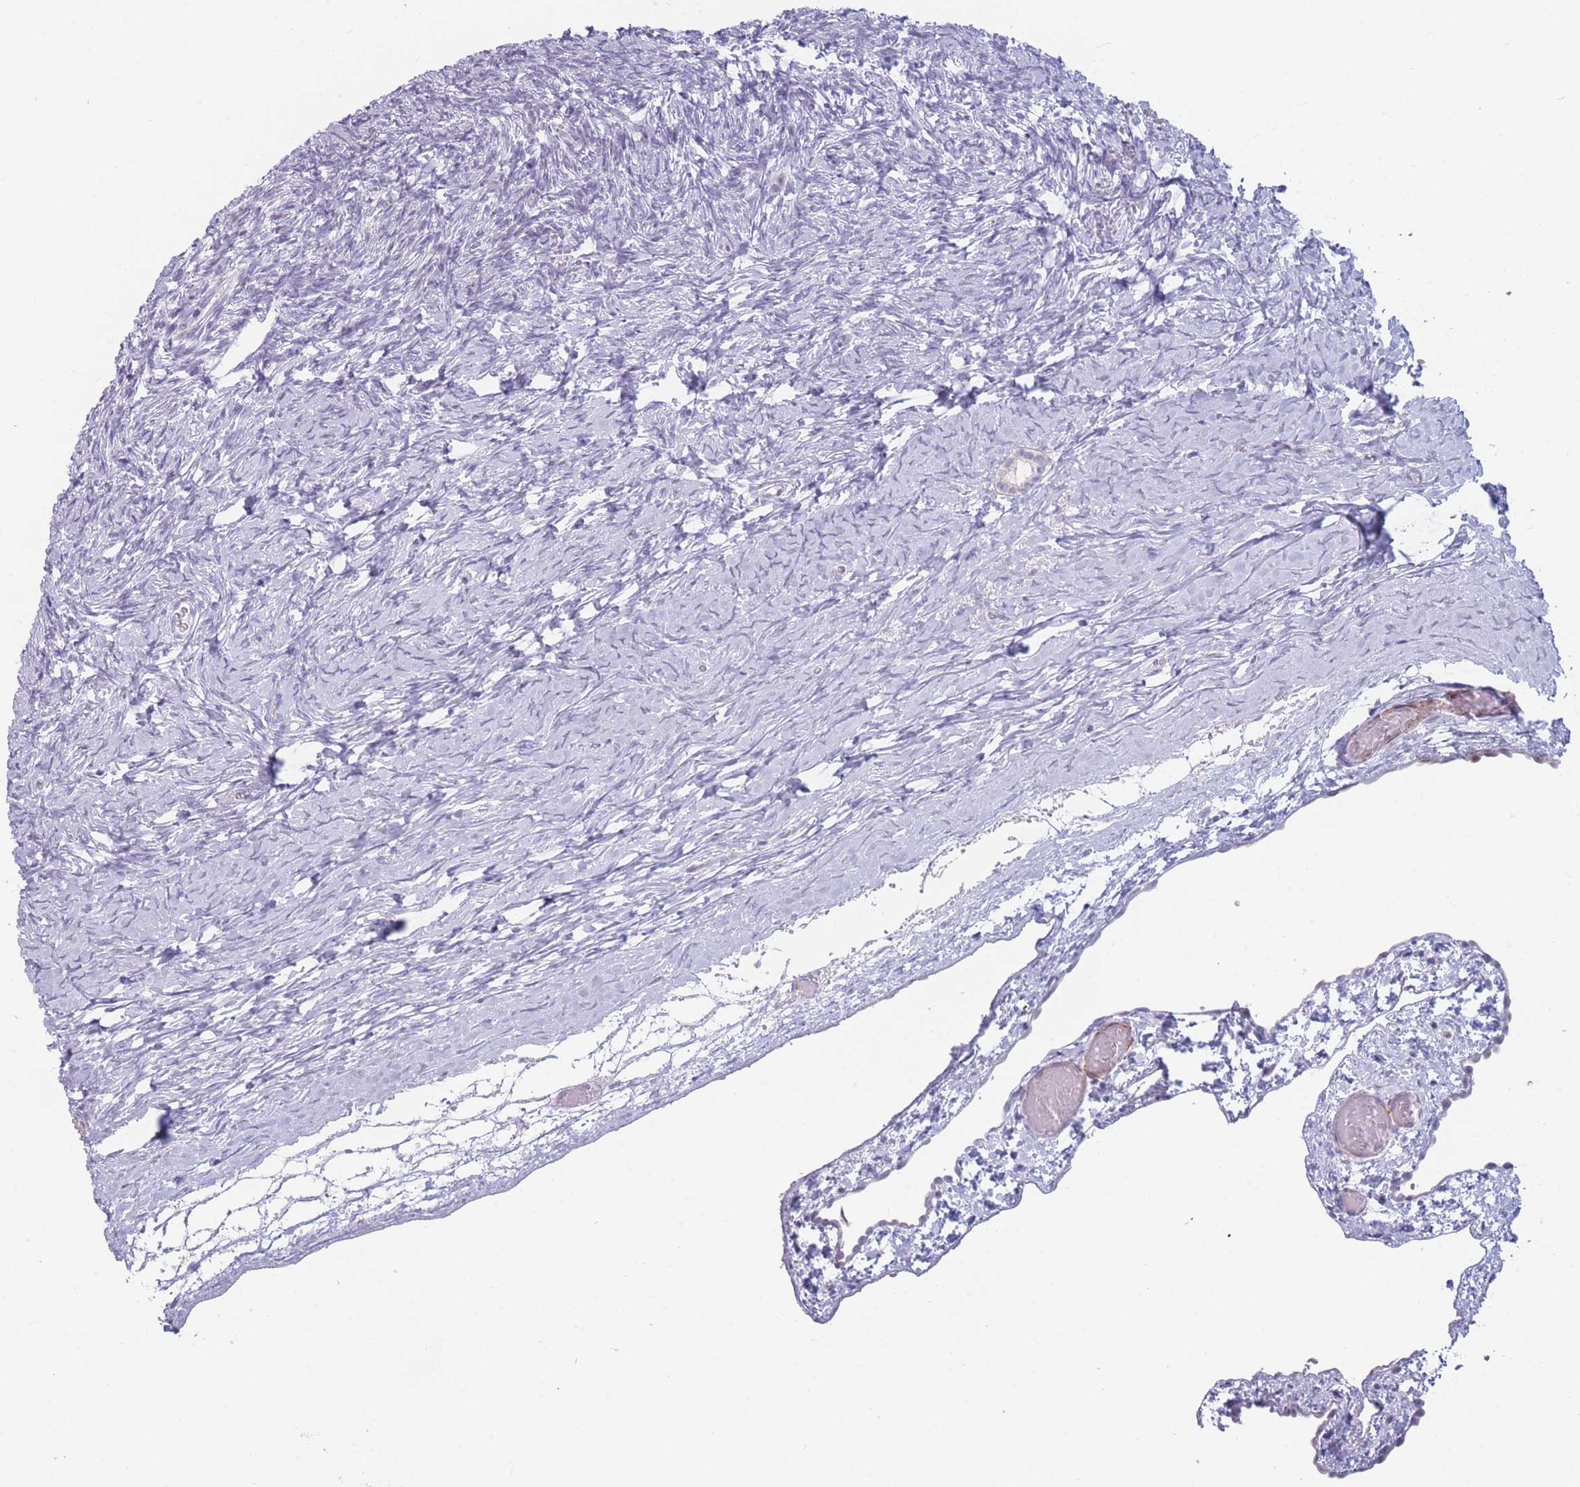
{"staining": {"intensity": "negative", "quantity": "none", "location": "none"}, "tissue": "ovary", "cell_type": "Follicle cells", "image_type": "normal", "snomed": [{"axis": "morphology", "description": "Normal tissue, NOS"}, {"axis": "topography", "description": "Ovary"}], "caption": "The photomicrograph shows no staining of follicle cells in normal ovary.", "gene": "IFNA10", "patient": {"sex": "female", "age": 39}}